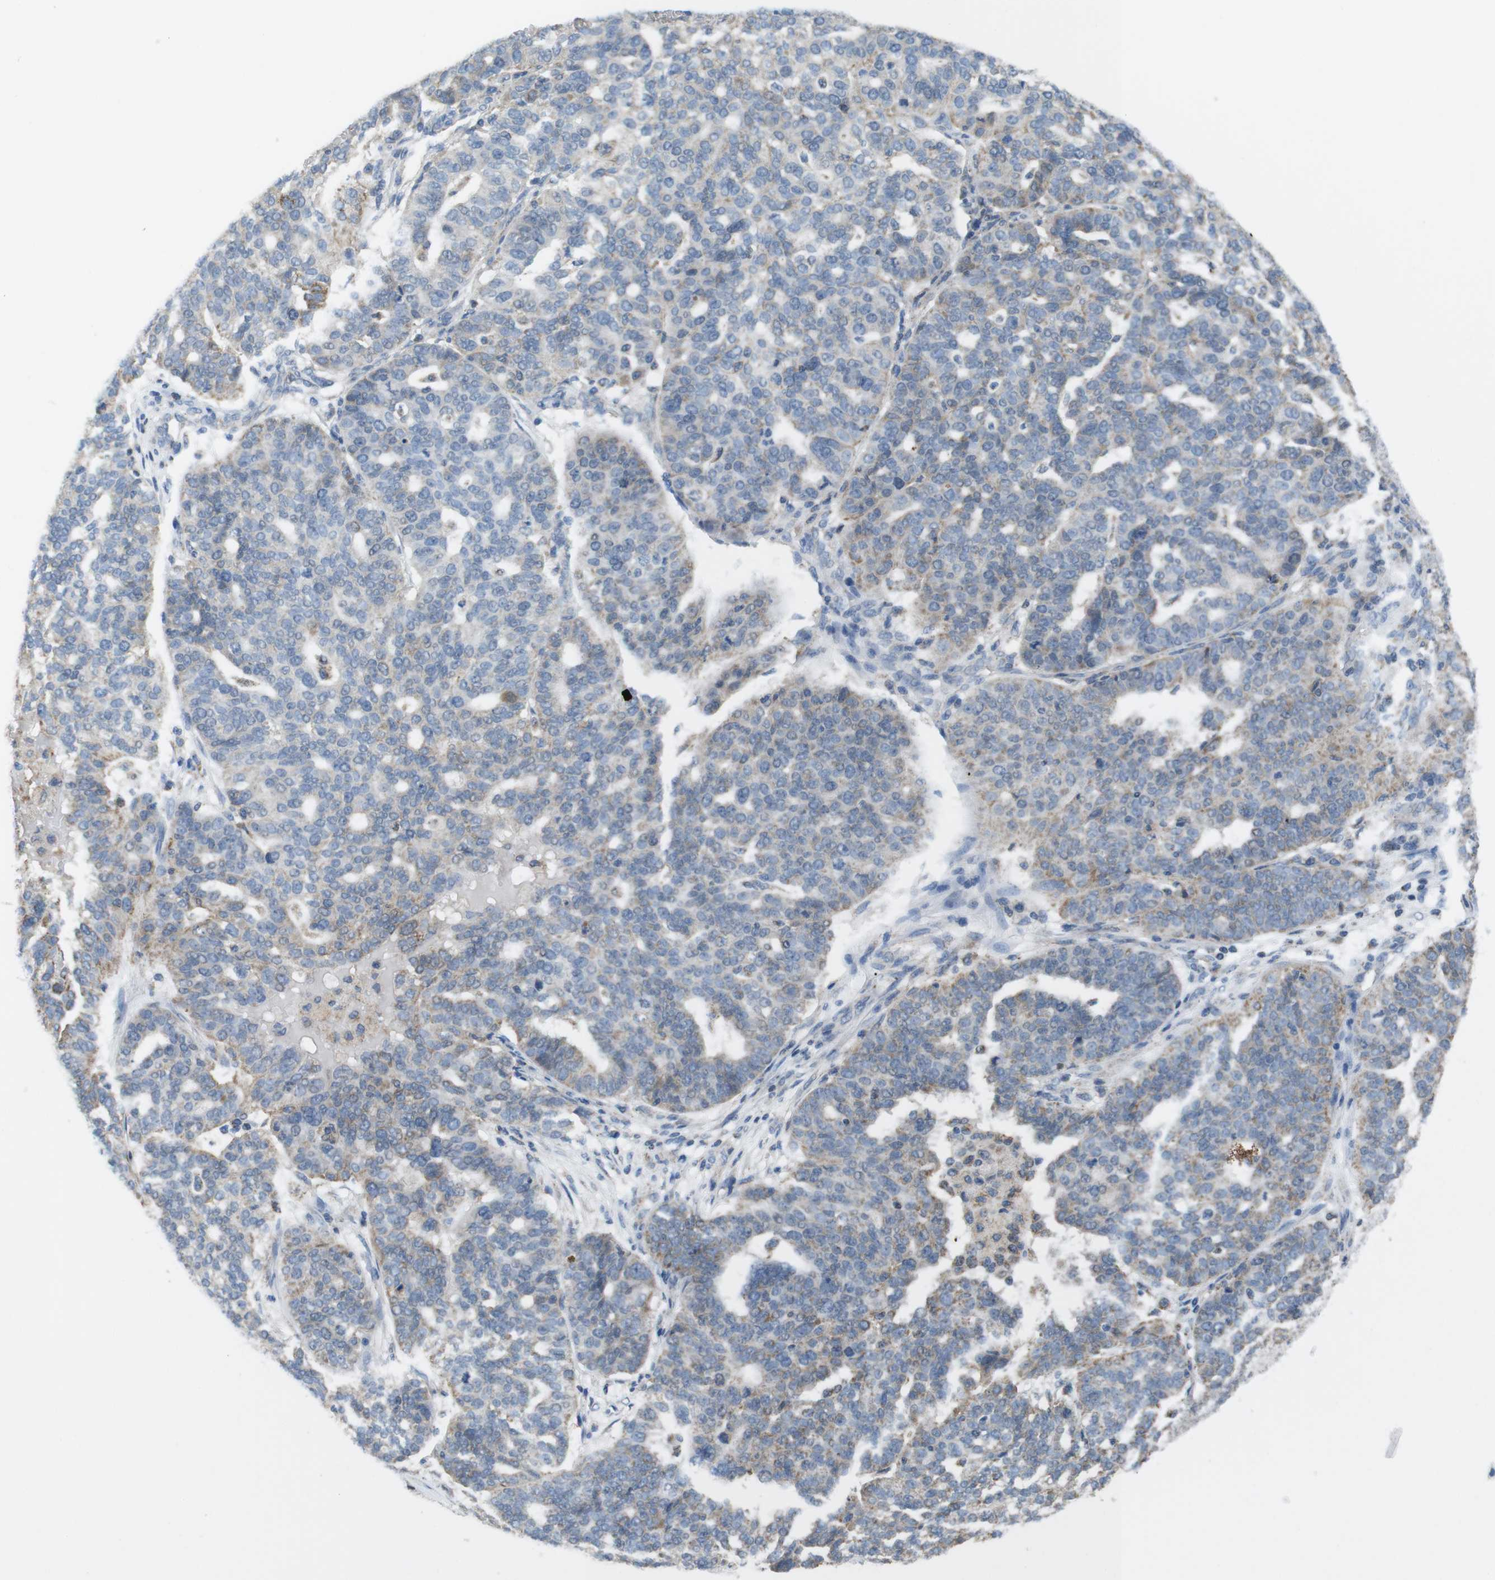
{"staining": {"intensity": "weak", "quantity": "25%-75%", "location": "cytoplasmic/membranous"}, "tissue": "ovarian cancer", "cell_type": "Tumor cells", "image_type": "cancer", "snomed": [{"axis": "morphology", "description": "Cystadenocarcinoma, serous, NOS"}, {"axis": "topography", "description": "Ovary"}], "caption": "A high-resolution histopathology image shows immunohistochemistry staining of serous cystadenocarcinoma (ovarian), which demonstrates weak cytoplasmic/membranous expression in about 25%-75% of tumor cells.", "gene": "GRIK2", "patient": {"sex": "female", "age": 59}}